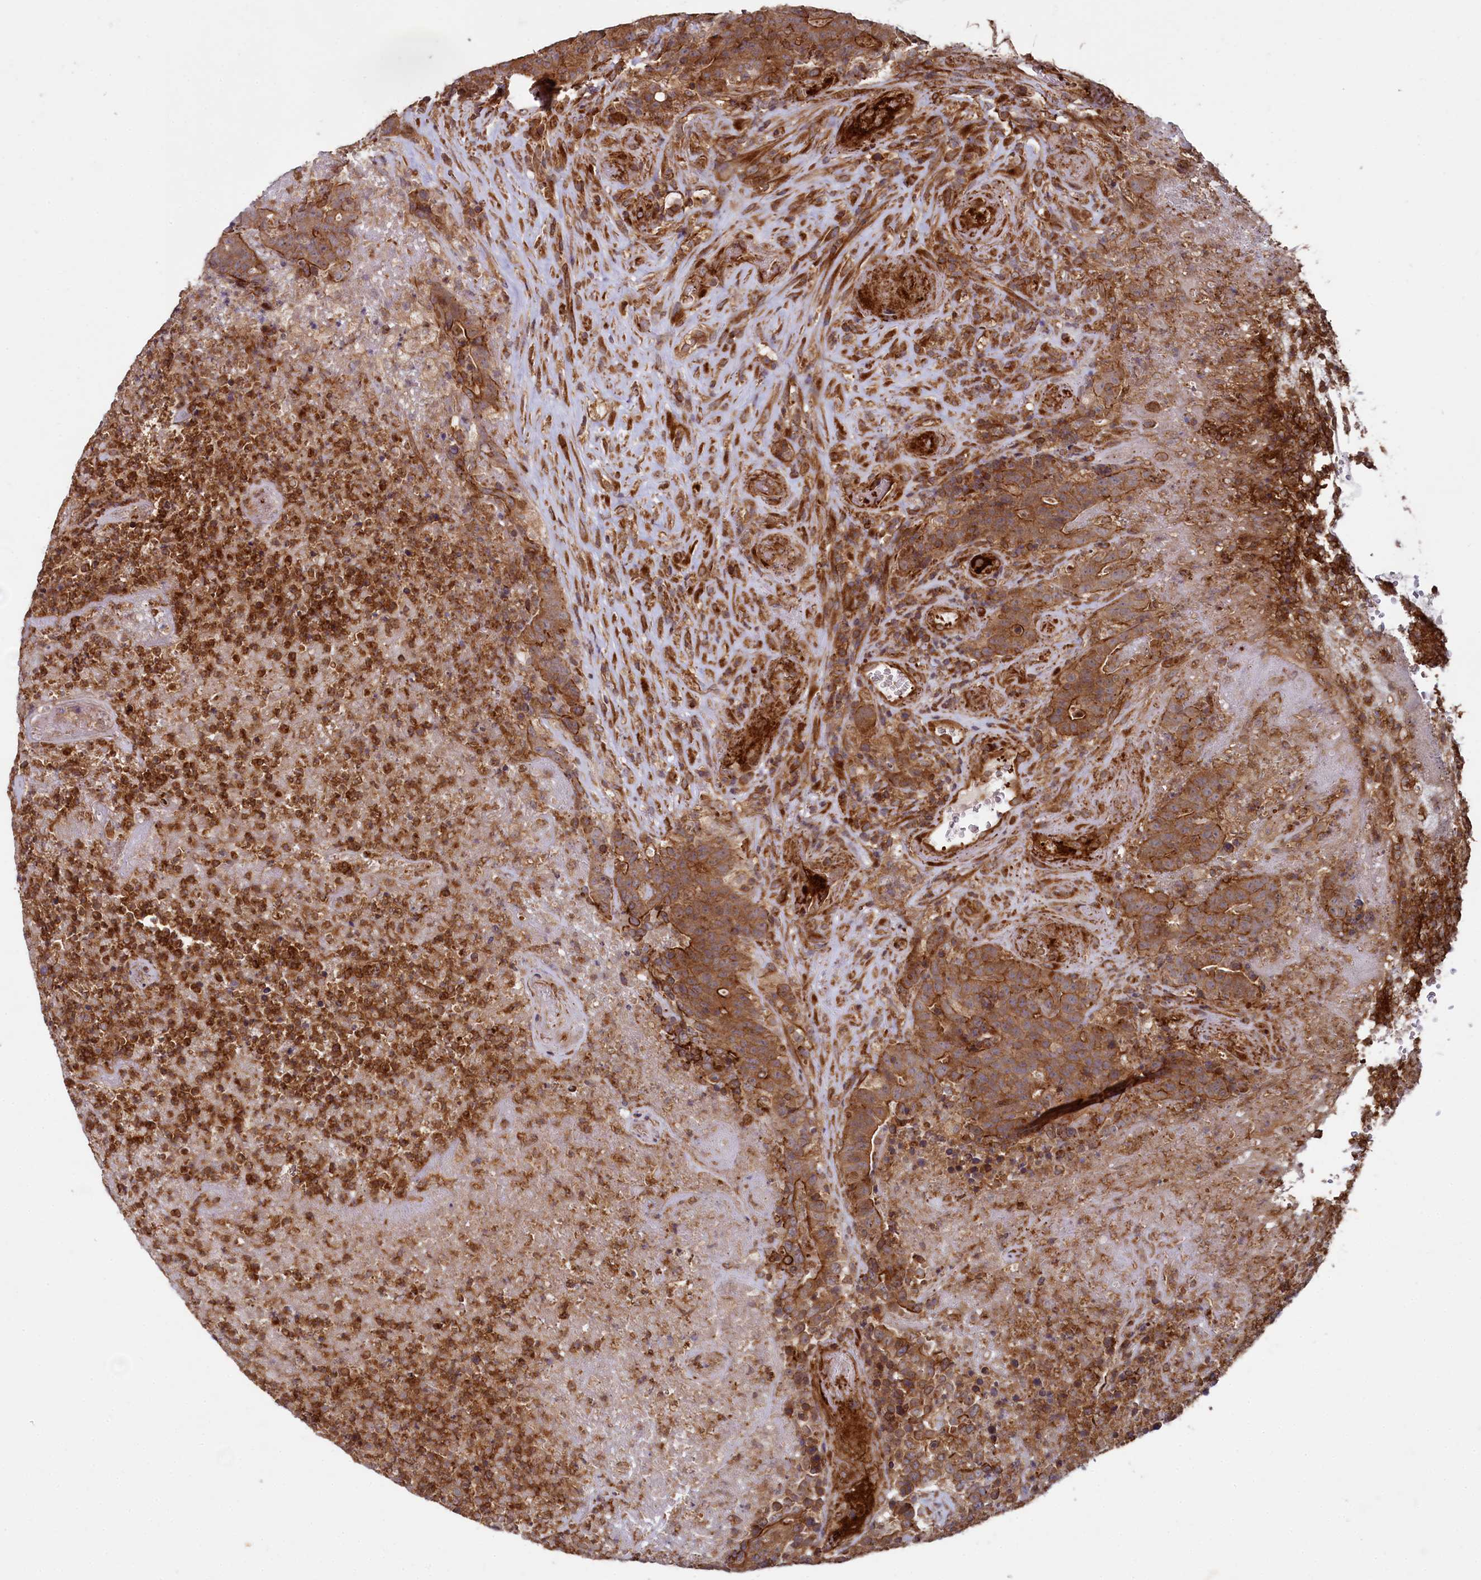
{"staining": {"intensity": "strong", "quantity": ">75%", "location": "cytoplasmic/membranous"}, "tissue": "colorectal cancer", "cell_type": "Tumor cells", "image_type": "cancer", "snomed": [{"axis": "morphology", "description": "Adenocarcinoma, NOS"}, {"axis": "topography", "description": "Colon"}], "caption": "High-power microscopy captured an immunohistochemistry image of adenocarcinoma (colorectal), revealing strong cytoplasmic/membranous staining in about >75% of tumor cells.", "gene": "SVIP", "patient": {"sex": "female", "age": 75}}